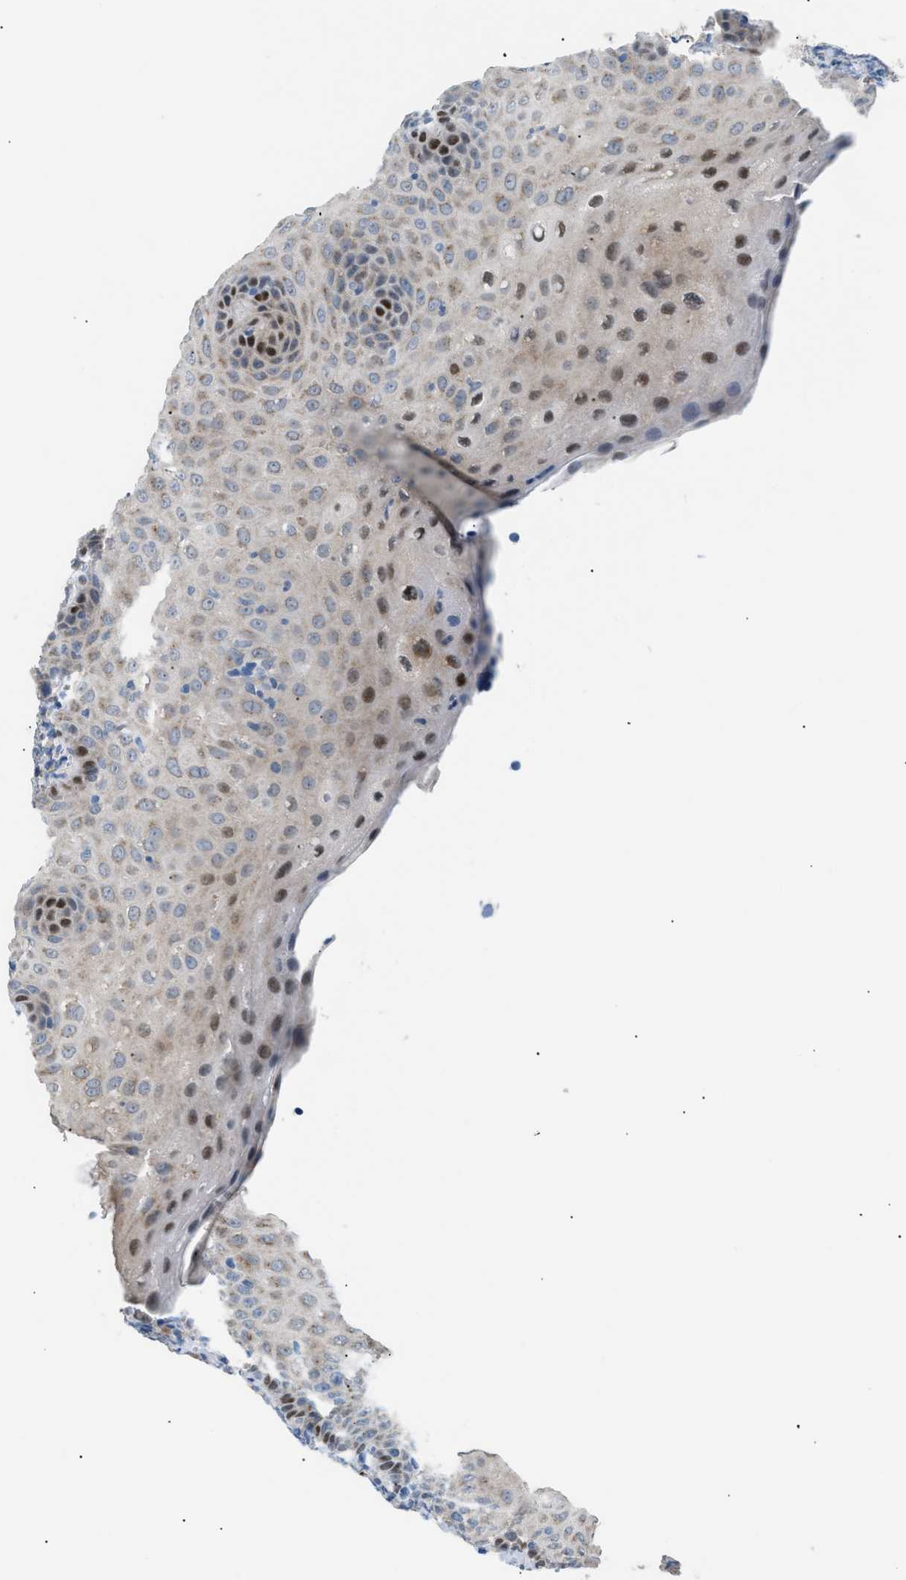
{"staining": {"intensity": "negative", "quantity": "none", "location": "none"}, "tissue": "tonsil", "cell_type": "Germinal center cells", "image_type": "normal", "snomed": [{"axis": "morphology", "description": "Normal tissue, NOS"}, {"axis": "topography", "description": "Tonsil"}], "caption": "A high-resolution photomicrograph shows immunohistochemistry (IHC) staining of unremarkable tonsil, which reveals no significant expression in germinal center cells.", "gene": "ICA1", "patient": {"sex": "male", "age": 37}}